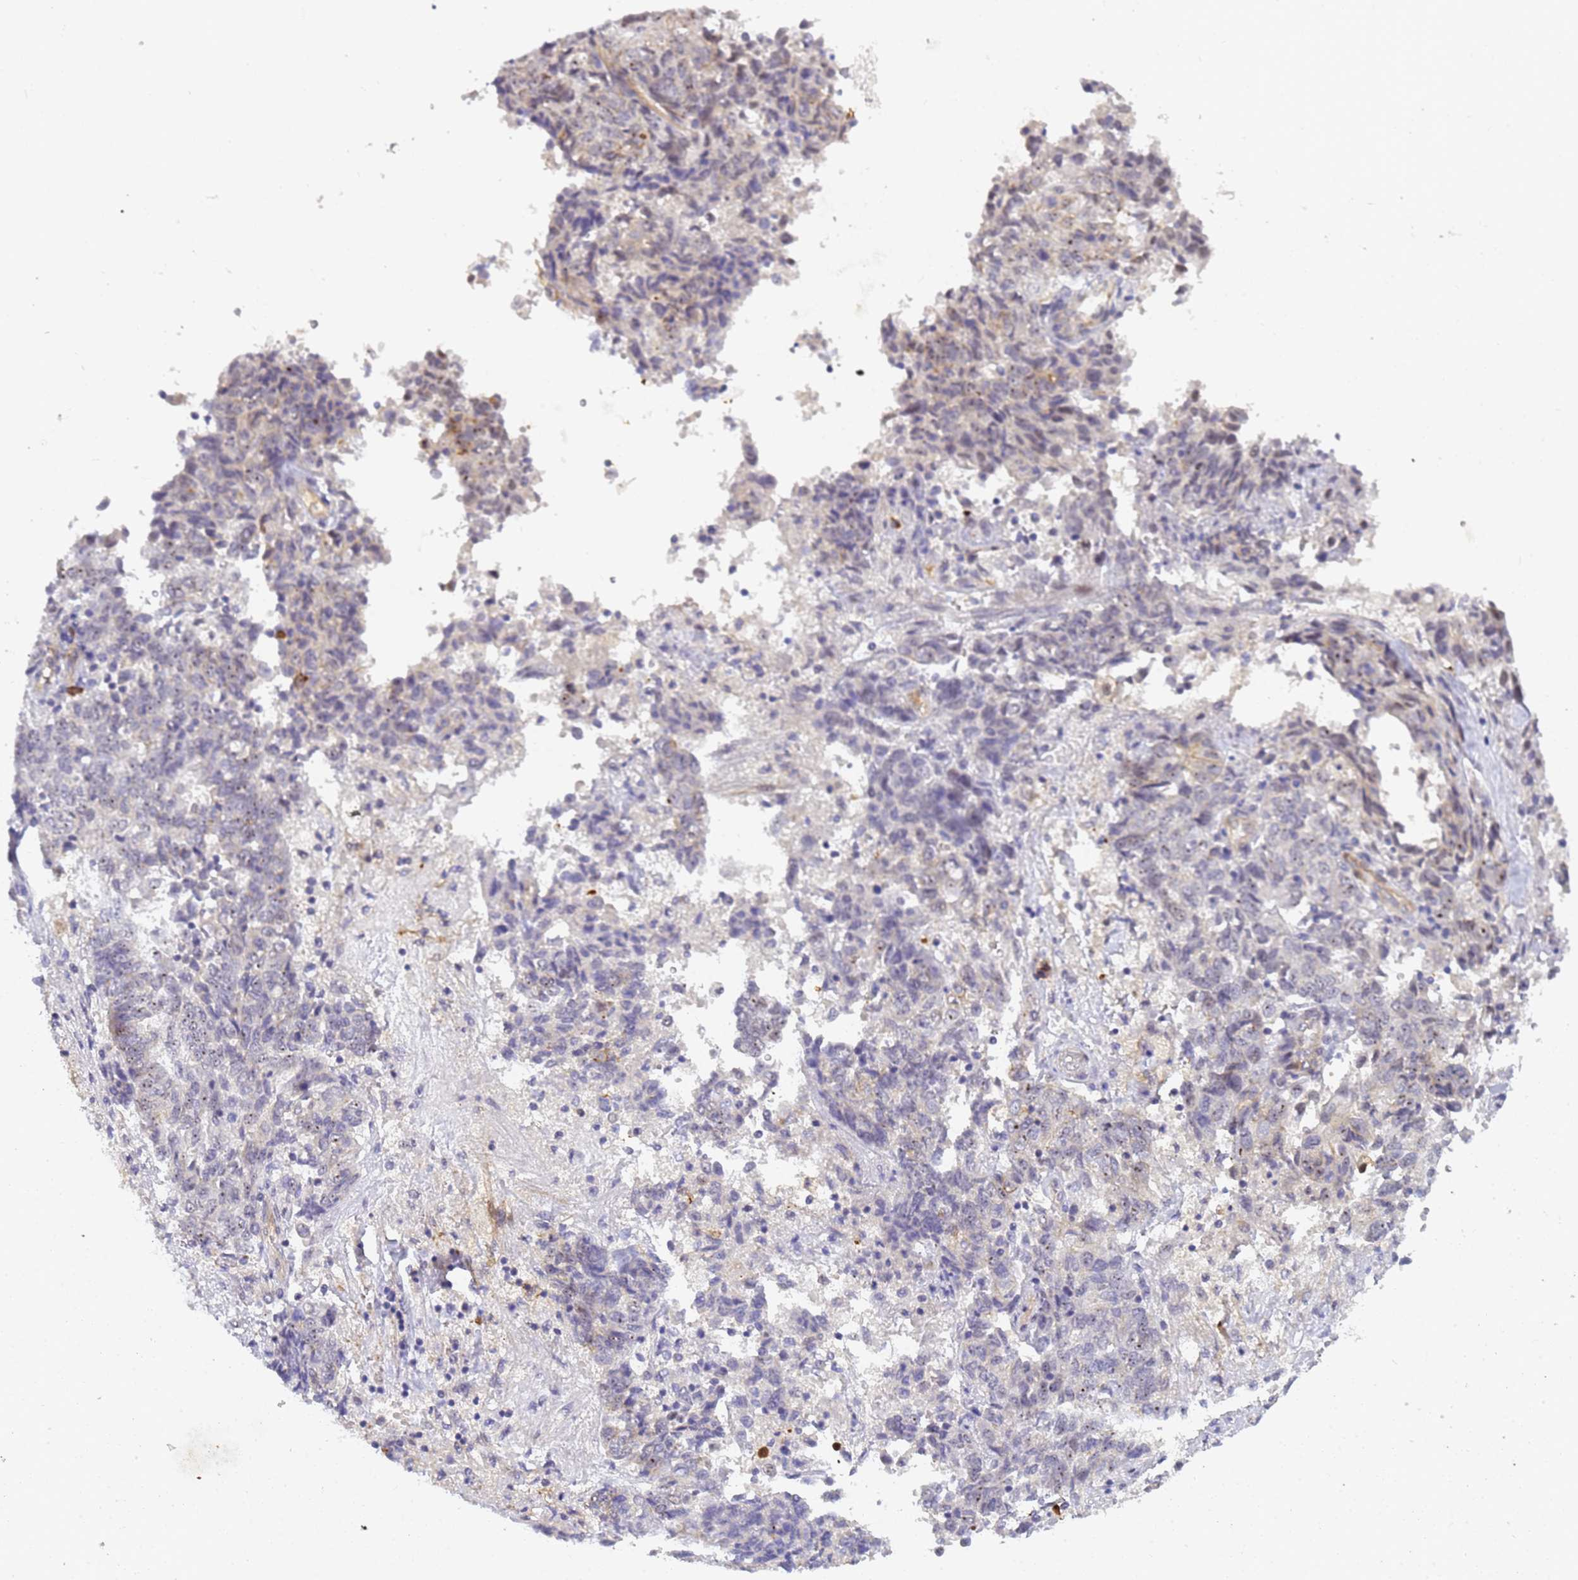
{"staining": {"intensity": "negative", "quantity": "none", "location": "none"}, "tissue": "endometrial cancer", "cell_type": "Tumor cells", "image_type": "cancer", "snomed": [{"axis": "morphology", "description": "Adenocarcinoma, NOS"}, {"axis": "topography", "description": "Endometrium"}], "caption": "High magnification brightfield microscopy of endometrial cancer (adenocarcinoma) stained with DAB (brown) and counterstained with hematoxylin (blue): tumor cells show no significant positivity. Brightfield microscopy of immunohistochemistry stained with DAB (3,3'-diaminobenzidine) (brown) and hematoxylin (blue), captured at high magnification.", "gene": "GON4L", "patient": {"sex": "female", "age": 80}}